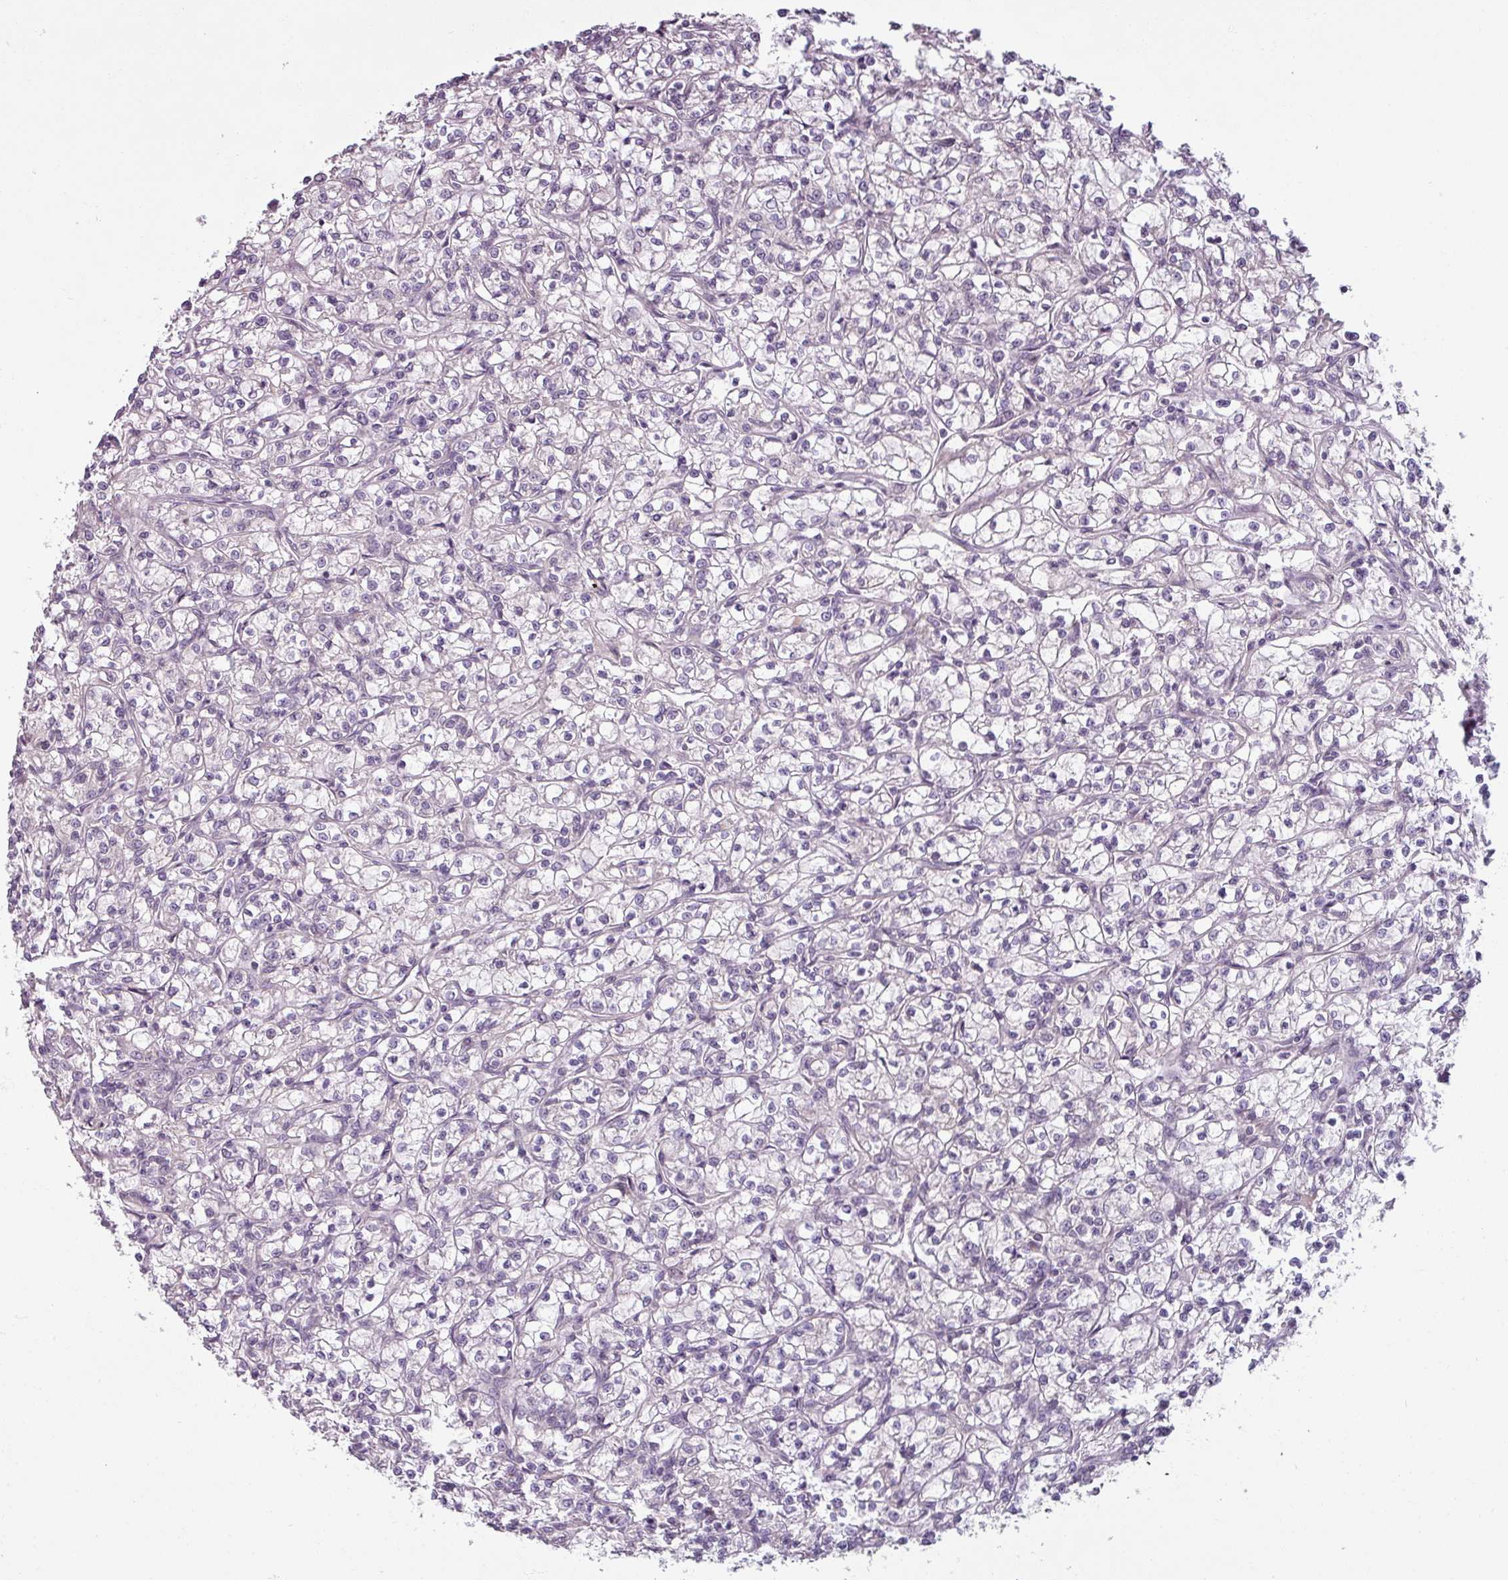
{"staining": {"intensity": "negative", "quantity": "none", "location": "none"}, "tissue": "renal cancer", "cell_type": "Tumor cells", "image_type": "cancer", "snomed": [{"axis": "morphology", "description": "Adenocarcinoma, NOS"}, {"axis": "topography", "description": "Kidney"}], "caption": "DAB immunohistochemical staining of human renal cancer demonstrates no significant expression in tumor cells. (Stains: DAB immunohistochemistry (IHC) with hematoxylin counter stain, Microscopy: brightfield microscopy at high magnification).", "gene": "UVSSA", "patient": {"sex": "female", "age": 59}}